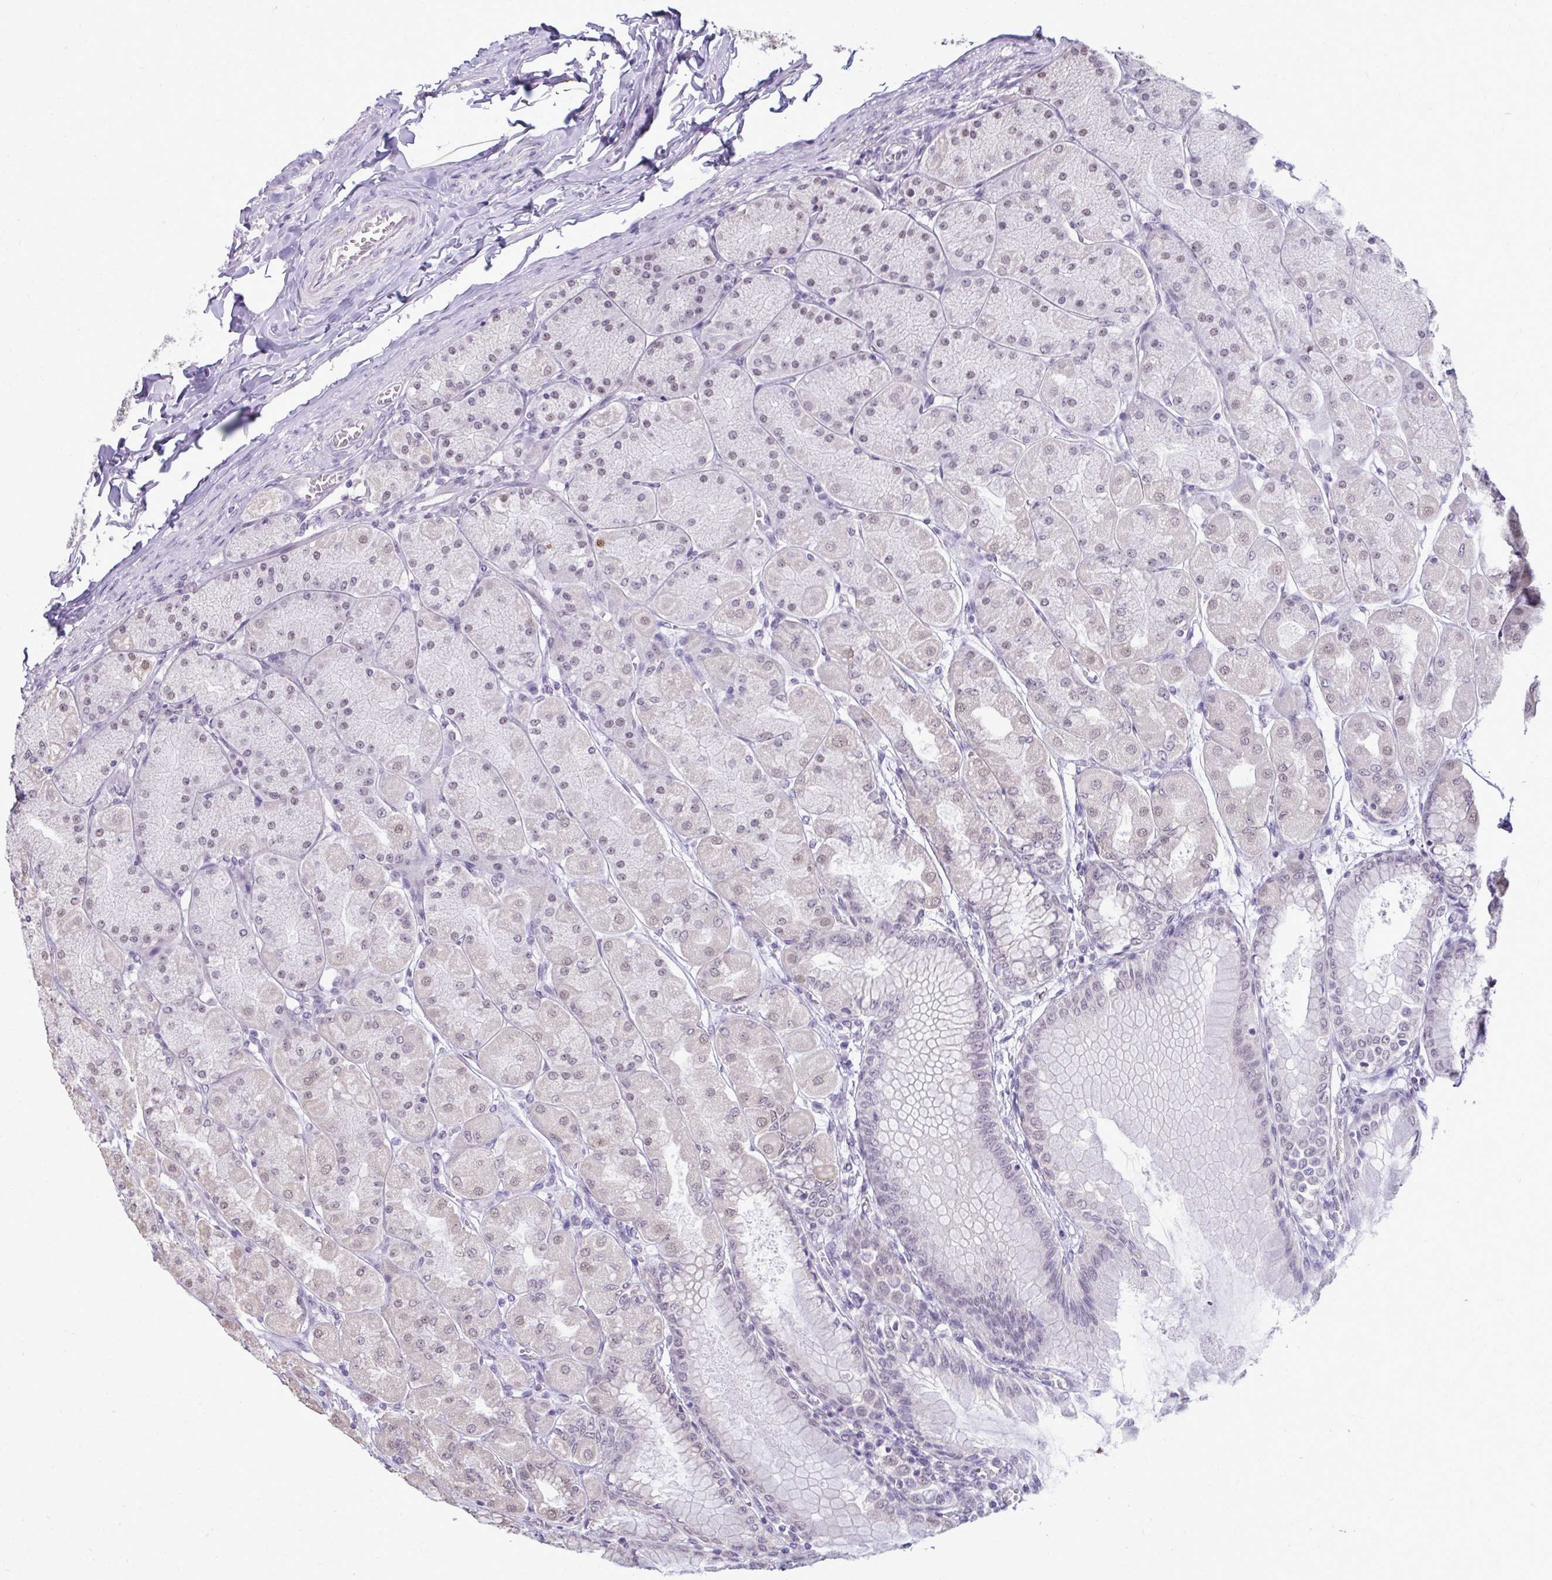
{"staining": {"intensity": "negative", "quantity": "none", "location": "none"}, "tissue": "stomach", "cell_type": "Glandular cells", "image_type": "normal", "snomed": [{"axis": "morphology", "description": "Normal tissue, NOS"}, {"axis": "topography", "description": "Stomach, upper"}], "caption": "IHC micrograph of benign stomach: stomach stained with DAB demonstrates no significant protein staining in glandular cells.", "gene": "NPPA", "patient": {"sex": "female", "age": 56}}